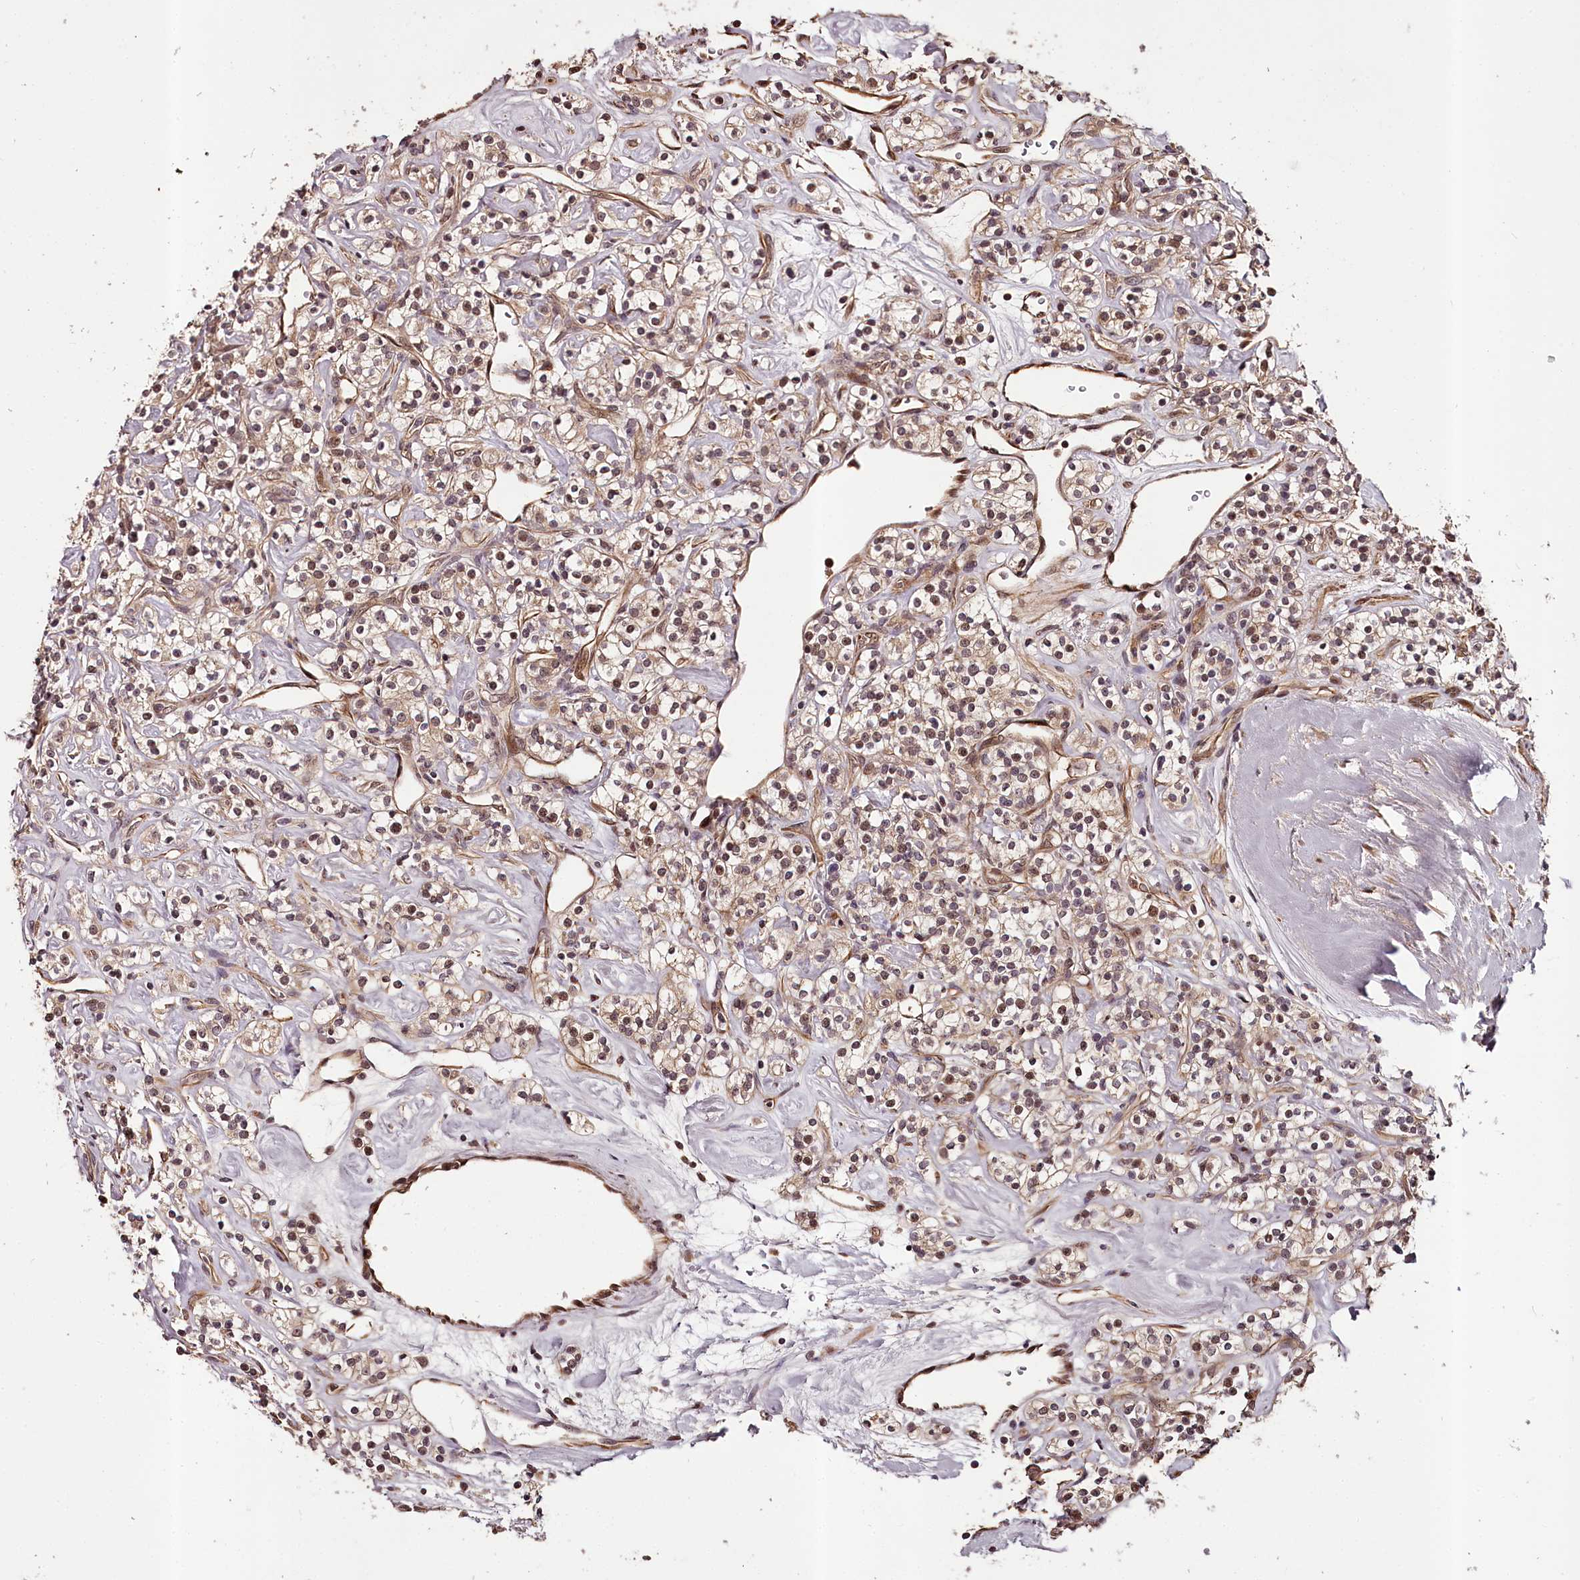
{"staining": {"intensity": "moderate", "quantity": "25%-75%", "location": "nuclear"}, "tissue": "renal cancer", "cell_type": "Tumor cells", "image_type": "cancer", "snomed": [{"axis": "morphology", "description": "Adenocarcinoma, NOS"}, {"axis": "topography", "description": "Kidney"}], "caption": "Protein staining by immunohistochemistry reveals moderate nuclear expression in approximately 25%-75% of tumor cells in renal cancer (adenocarcinoma). (IHC, brightfield microscopy, high magnification).", "gene": "MAML3", "patient": {"sex": "male", "age": 77}}